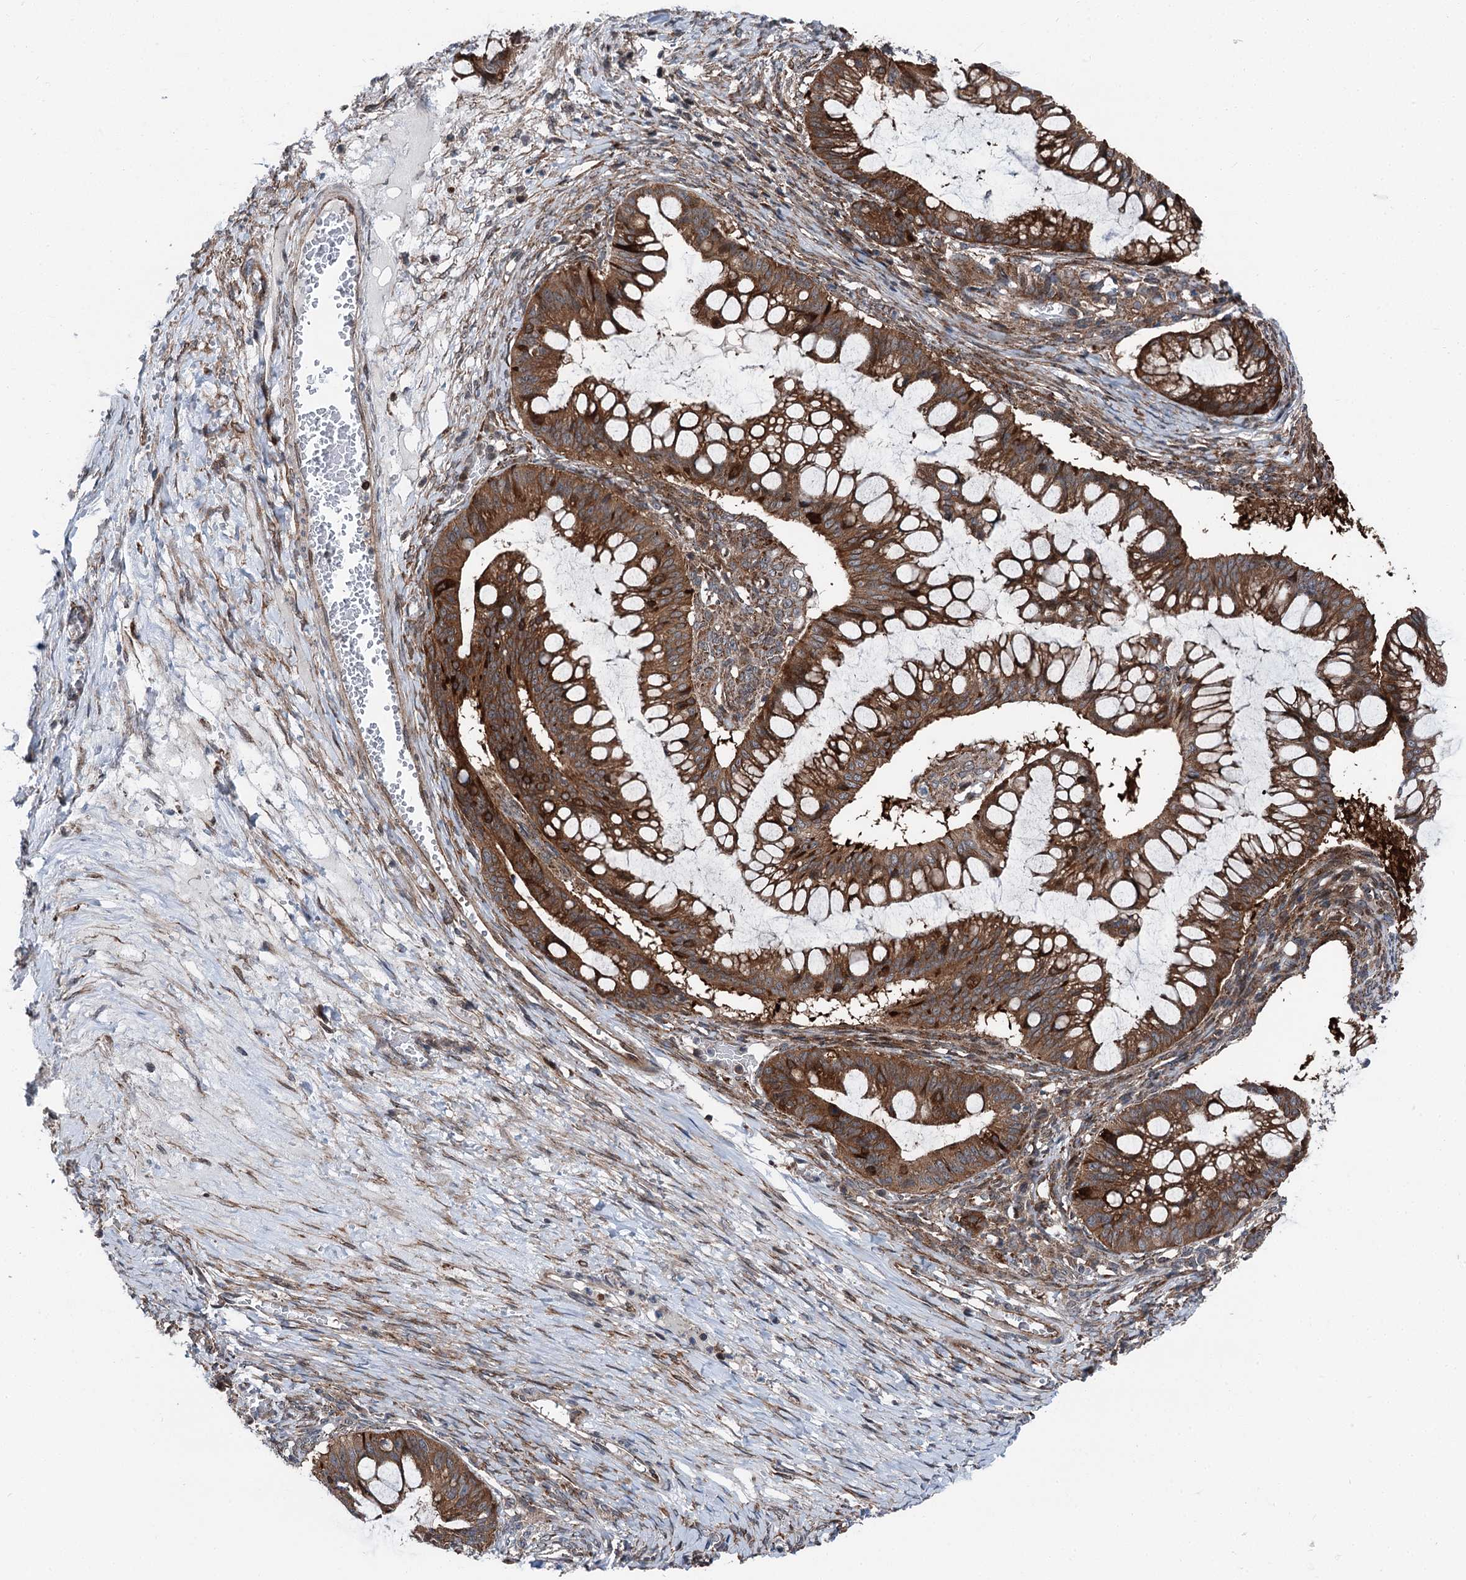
{"staining": {"intensity": "moderate", "quantity": ">75%", "location": "cytoplasmic/membranous"}, "tissue": "ovarian cancer", "cell_type": "Tumor cells", "image_type": "cancer", "snomed": [{"axis": "morphology", "description": "Cystadenocarcinoma, mucinous, NOS"}, {"axis": "topography", "description": "Ovary"}], "caption": "High-power microscopy captured an IHC micrograph of ovarian cancer (mucinous cystadenocarcinoma), revealing moderate cytoplasmic/membranous positivity in about >75% of tumor cells.", "gene": "POLR1D", "patient": {"sex": "female", "age": 73}}